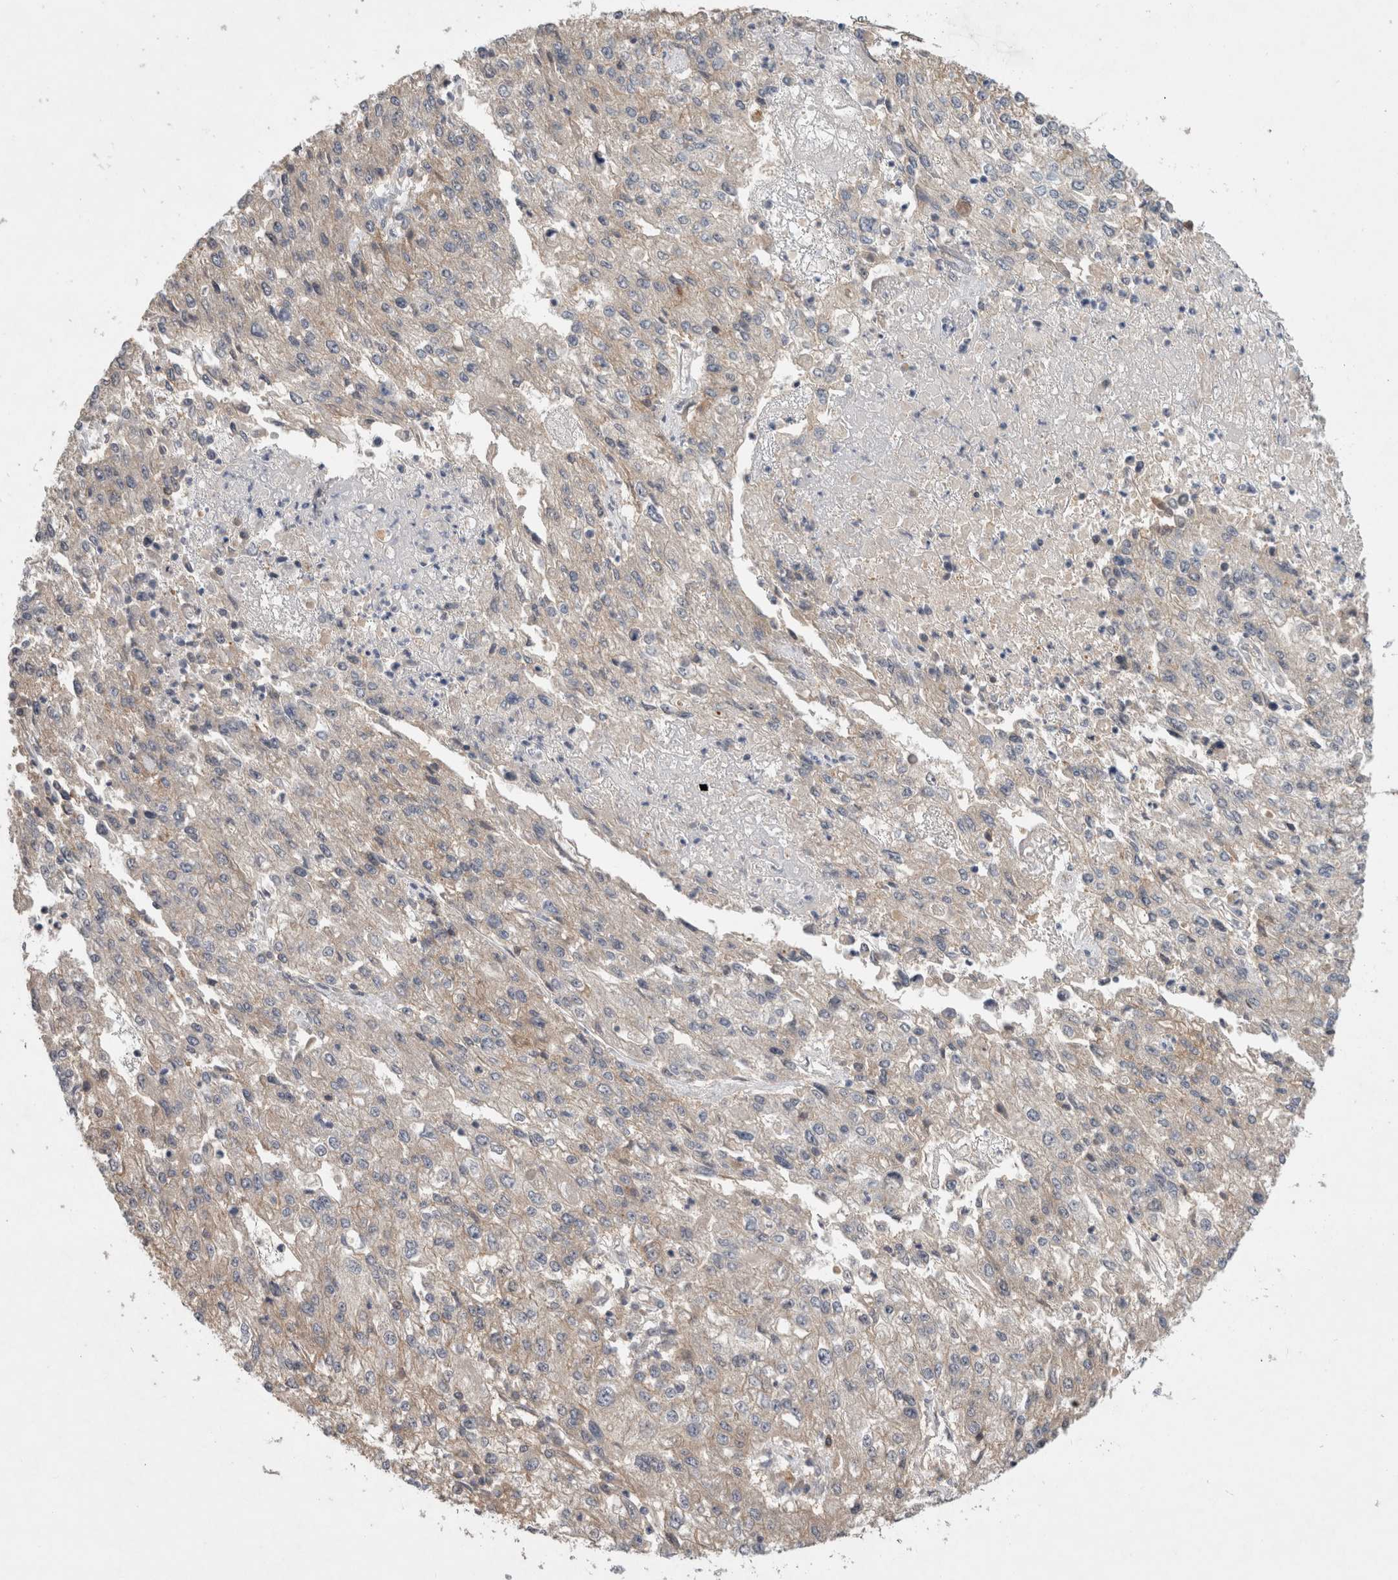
{"staining": {"intensity": "weak", "quantity": "<25%", "location": "cytoplasmic/membranous"}, "tissue": "endometrial cancer", "cell_type": "Tumor cells", "image_type": "cancer", "snomed": [{"axis": "morphology", "description": "Adenocarcinoma, NOS"}, {"axis": "topography", "description": "Endometrium"}], "caption": "Tumor cells are negative for brown protein staining in adenocarcinoma (endometrial).", "gene": "CERS3", "patient": {"sex": "female", "age": 49}}